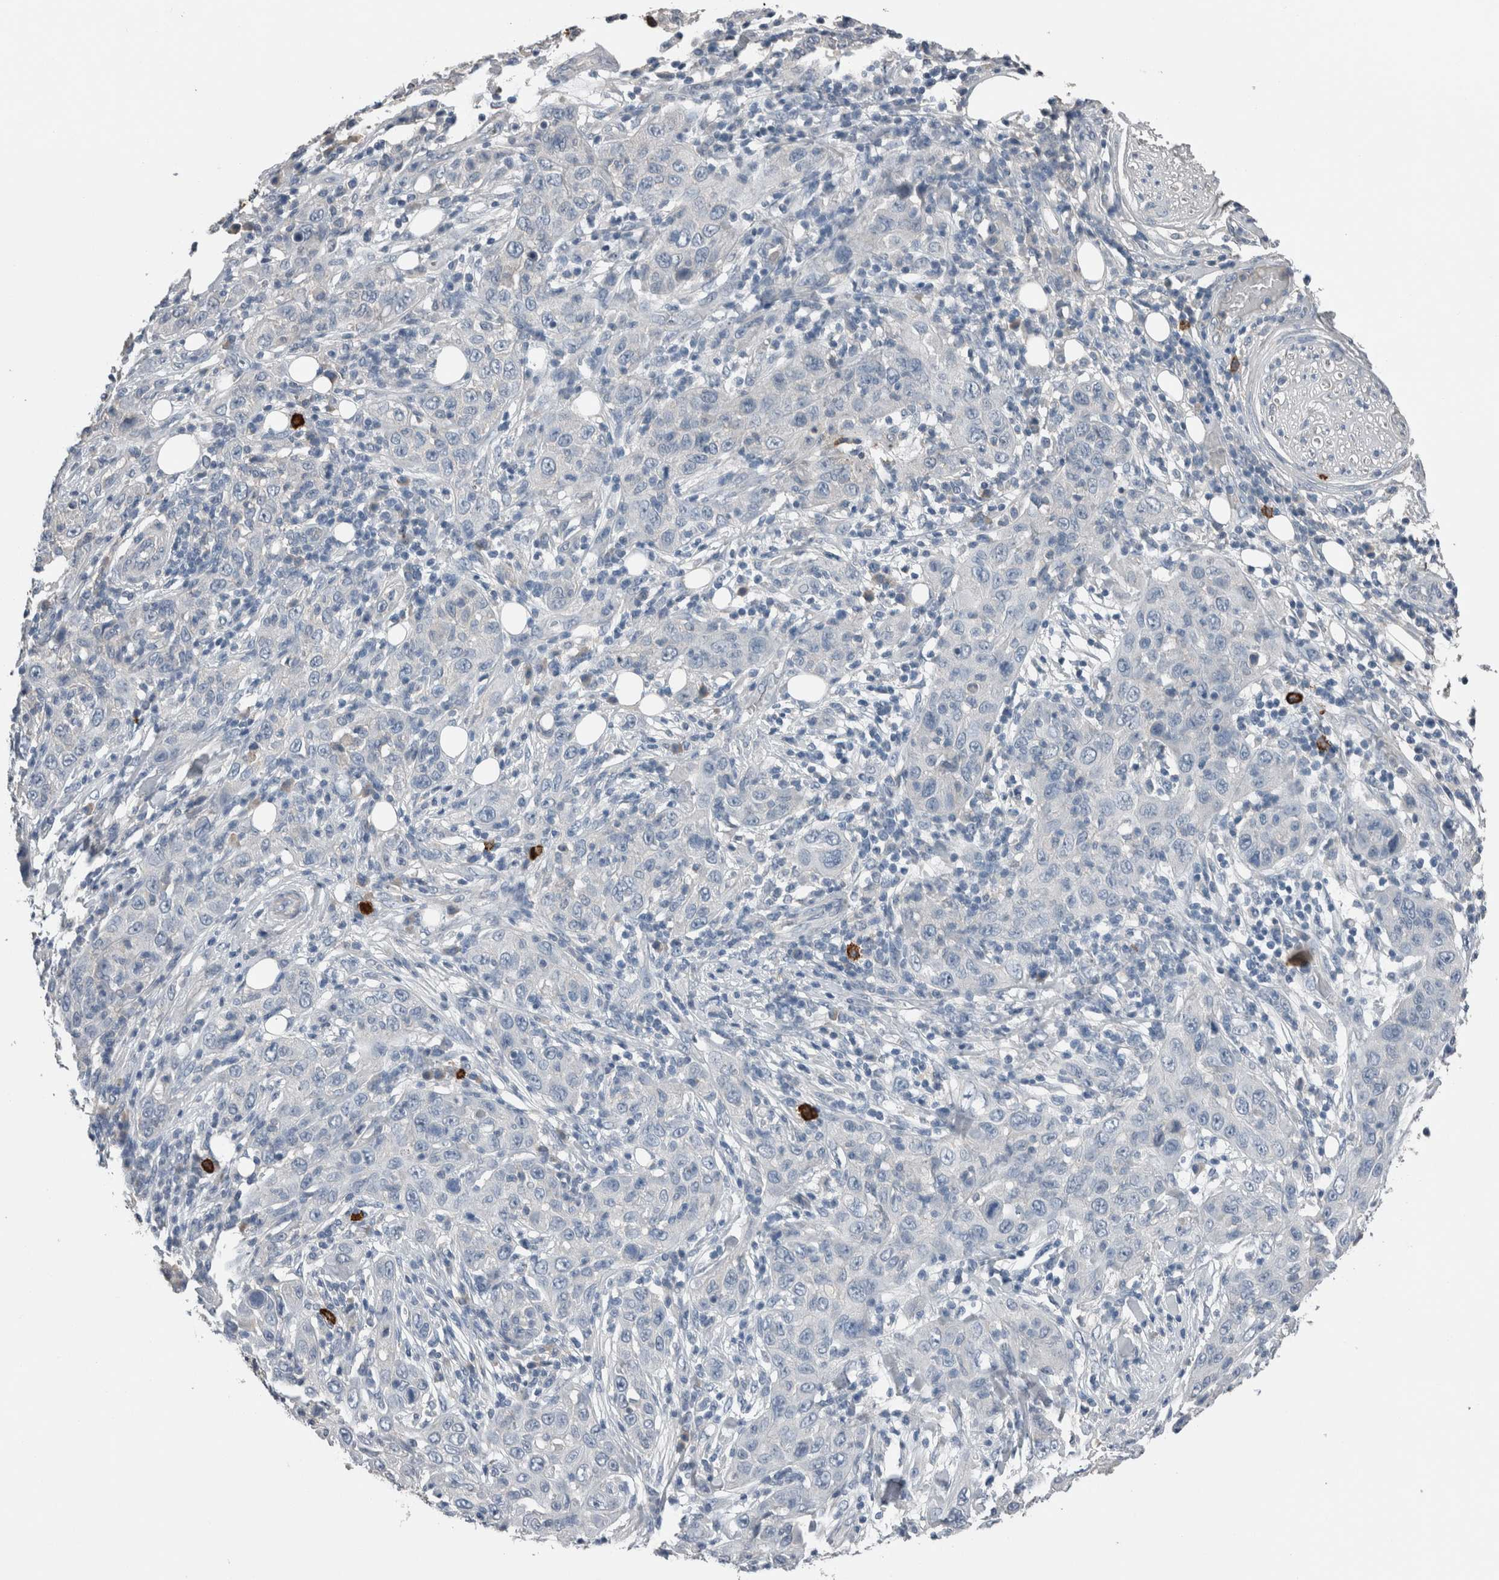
{"staining": {"intensity": "negative", "quantity": "none", "location": "none"}, "tissue": "skin cancer", "cell_type": "Tumor cells", "image_type": "cancer", "snomed": [{"axis": "morphology", "description": "Squamous cell carcinoma, NOS"}, {"axis": "topography", "description": "Skin"}], "caption": "DAB immunohistochemical staining of squamous cell carcinoma (skin) reveals no significant positivity in tumor cells. The staining was performed using DAB (3,3'-diaminobenzidine) to visualize the protein expression in brown, while the nuclei were stained in blue with hematoxylin (Magnification: 20x).", "gene": "CRNN", "patient": {"sex": "female", "age": 88}}